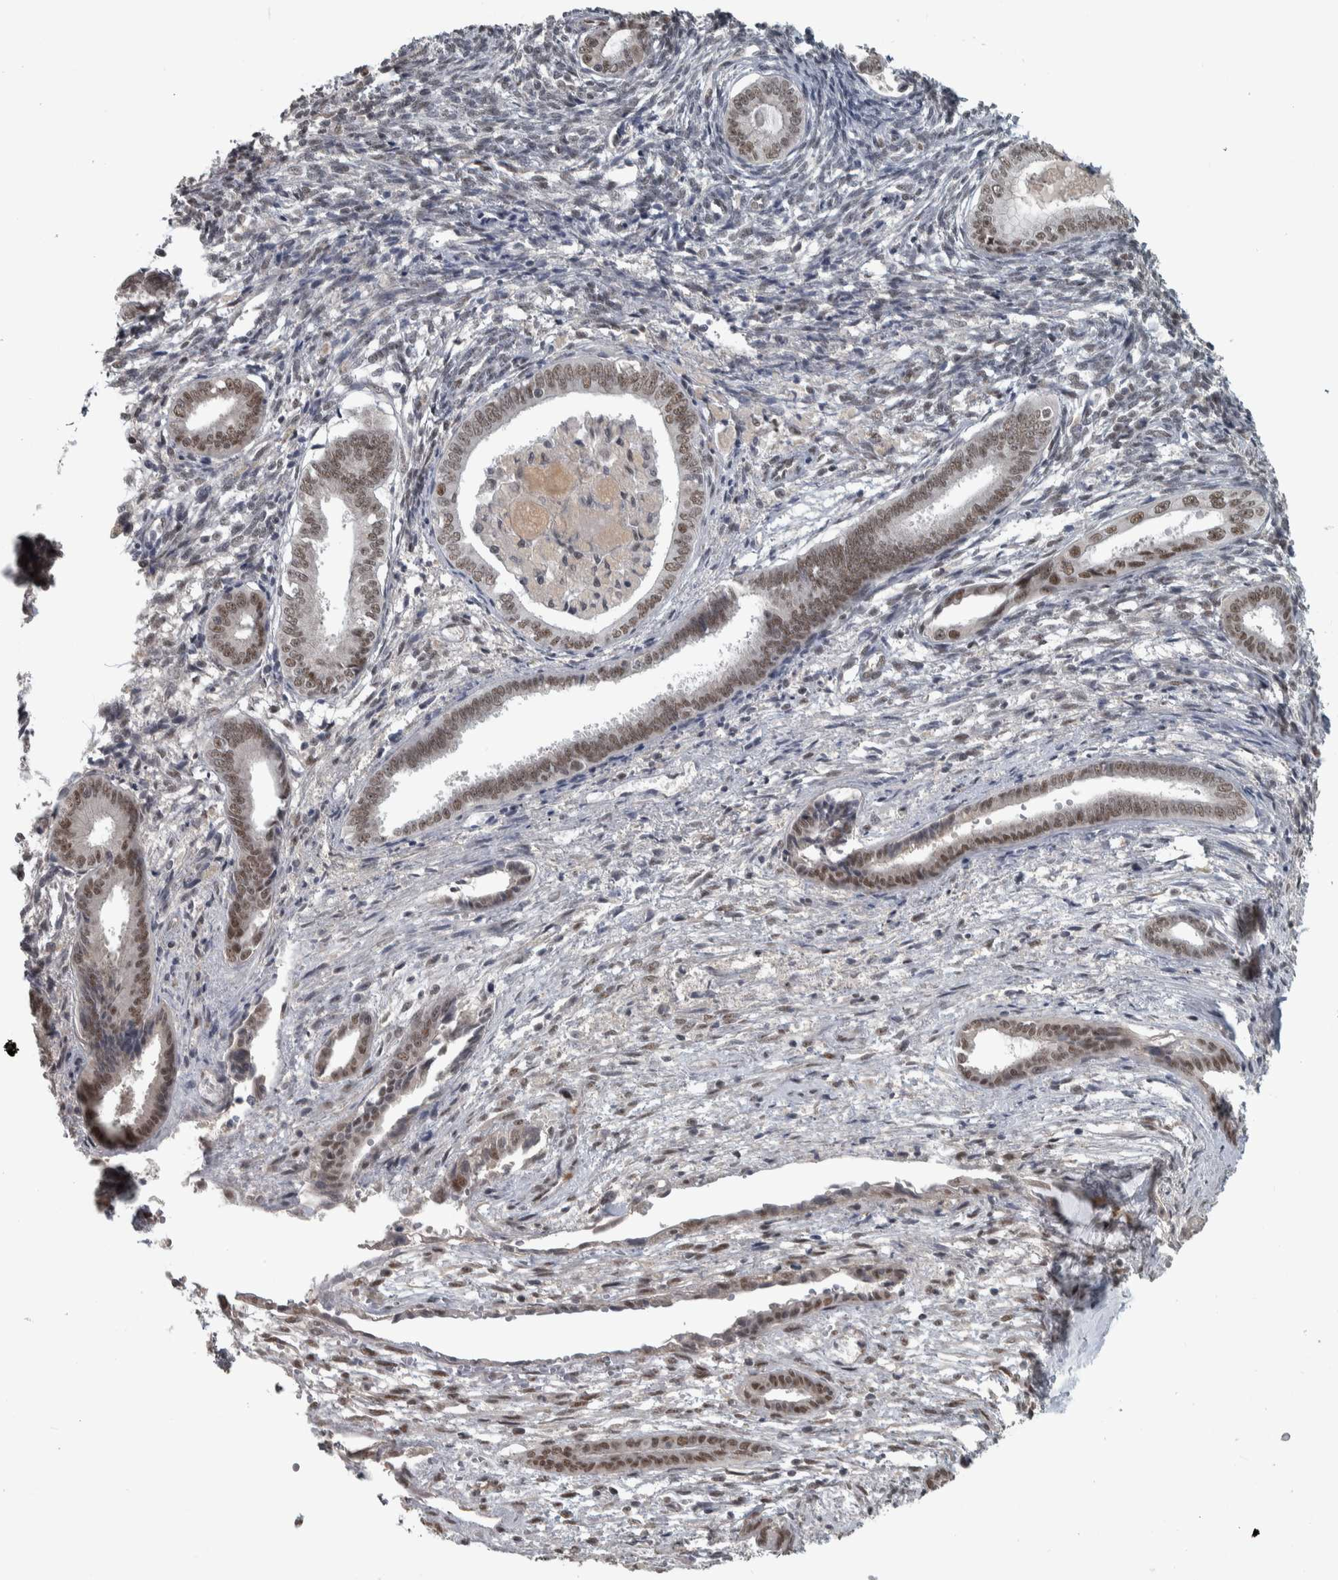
{"staining": {"intensity": "negative", "quantity": "none", "location": "none"}, "tissue": "endometrium", "cell_type": "Cells in endometrial stroma", "image_type": "normal", "snomed": [{"axis": "morphology", "description": "Normal tissue, NOS"}, {"axis": "topography", "description": "Endometrium"}], "caption": "Immunohistochemistry (IHC) of benign human endometrium shows no expression in cells in endometrial stroma. (DAB immunohistochemistry with hematoxylin counter stain).", "gene": "DDX42", "patient": {"sex": "female", "age": 56}}